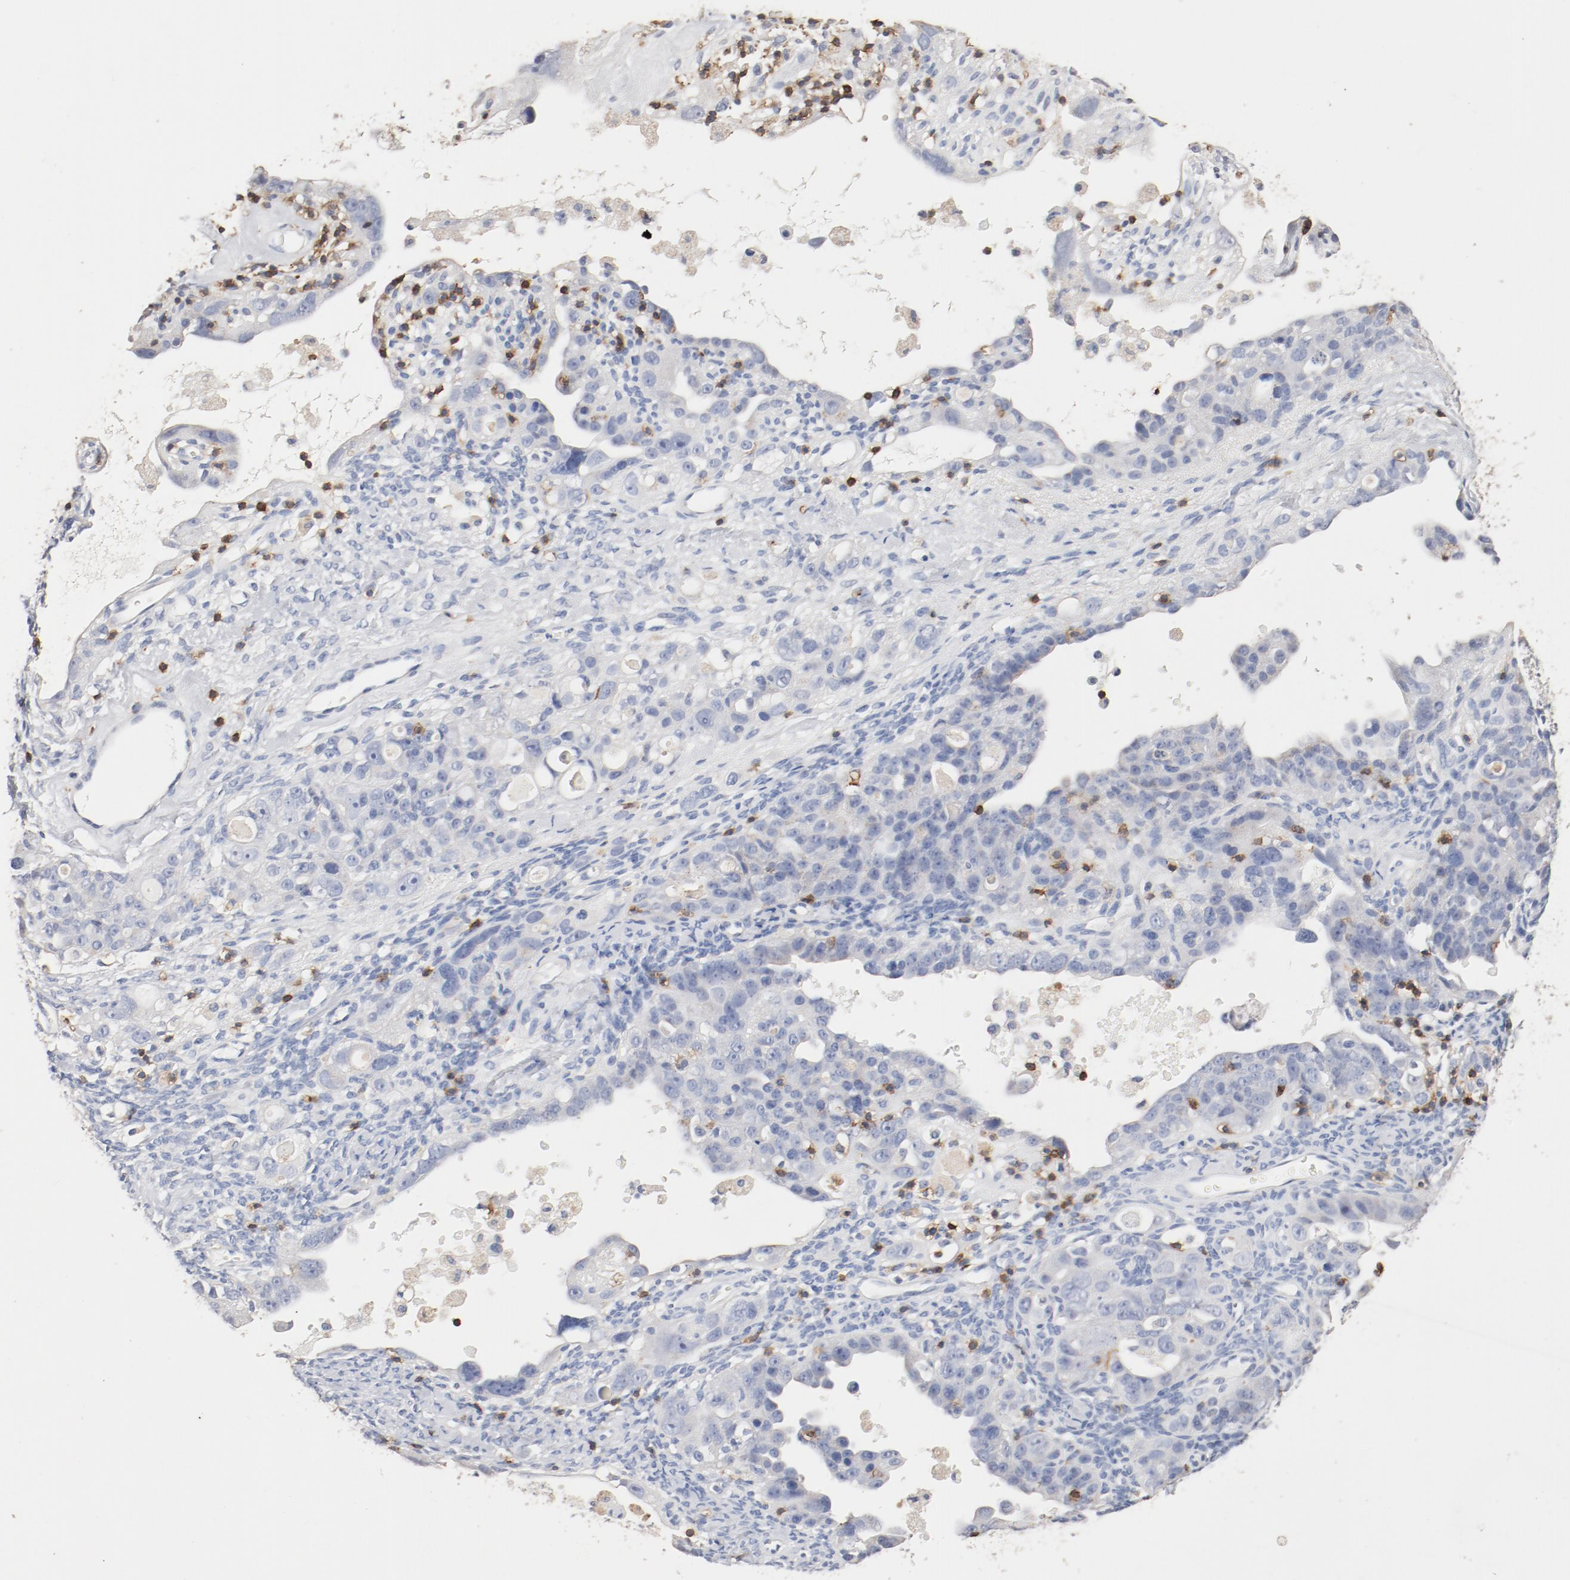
{"staining": {"intensity": "negative", "quantity": "none", "location": "none"}, "tissue": "ovarian cancer", "cell_type": "Tumor cells", "image_type": "cancer", "snomed": [{"axis": "morphology", "description": "Cystadenocarcinoma, serous, NOS"}, {"axis": "topography", "description": "Ovary"}], "caption": "Photomicrograph shows no significant protein staining in tumor cells of ovarian cancer (serous cystadenocarcinoma).", "gene": "CD247", "patient": {"sex": "female", "age": 66}}